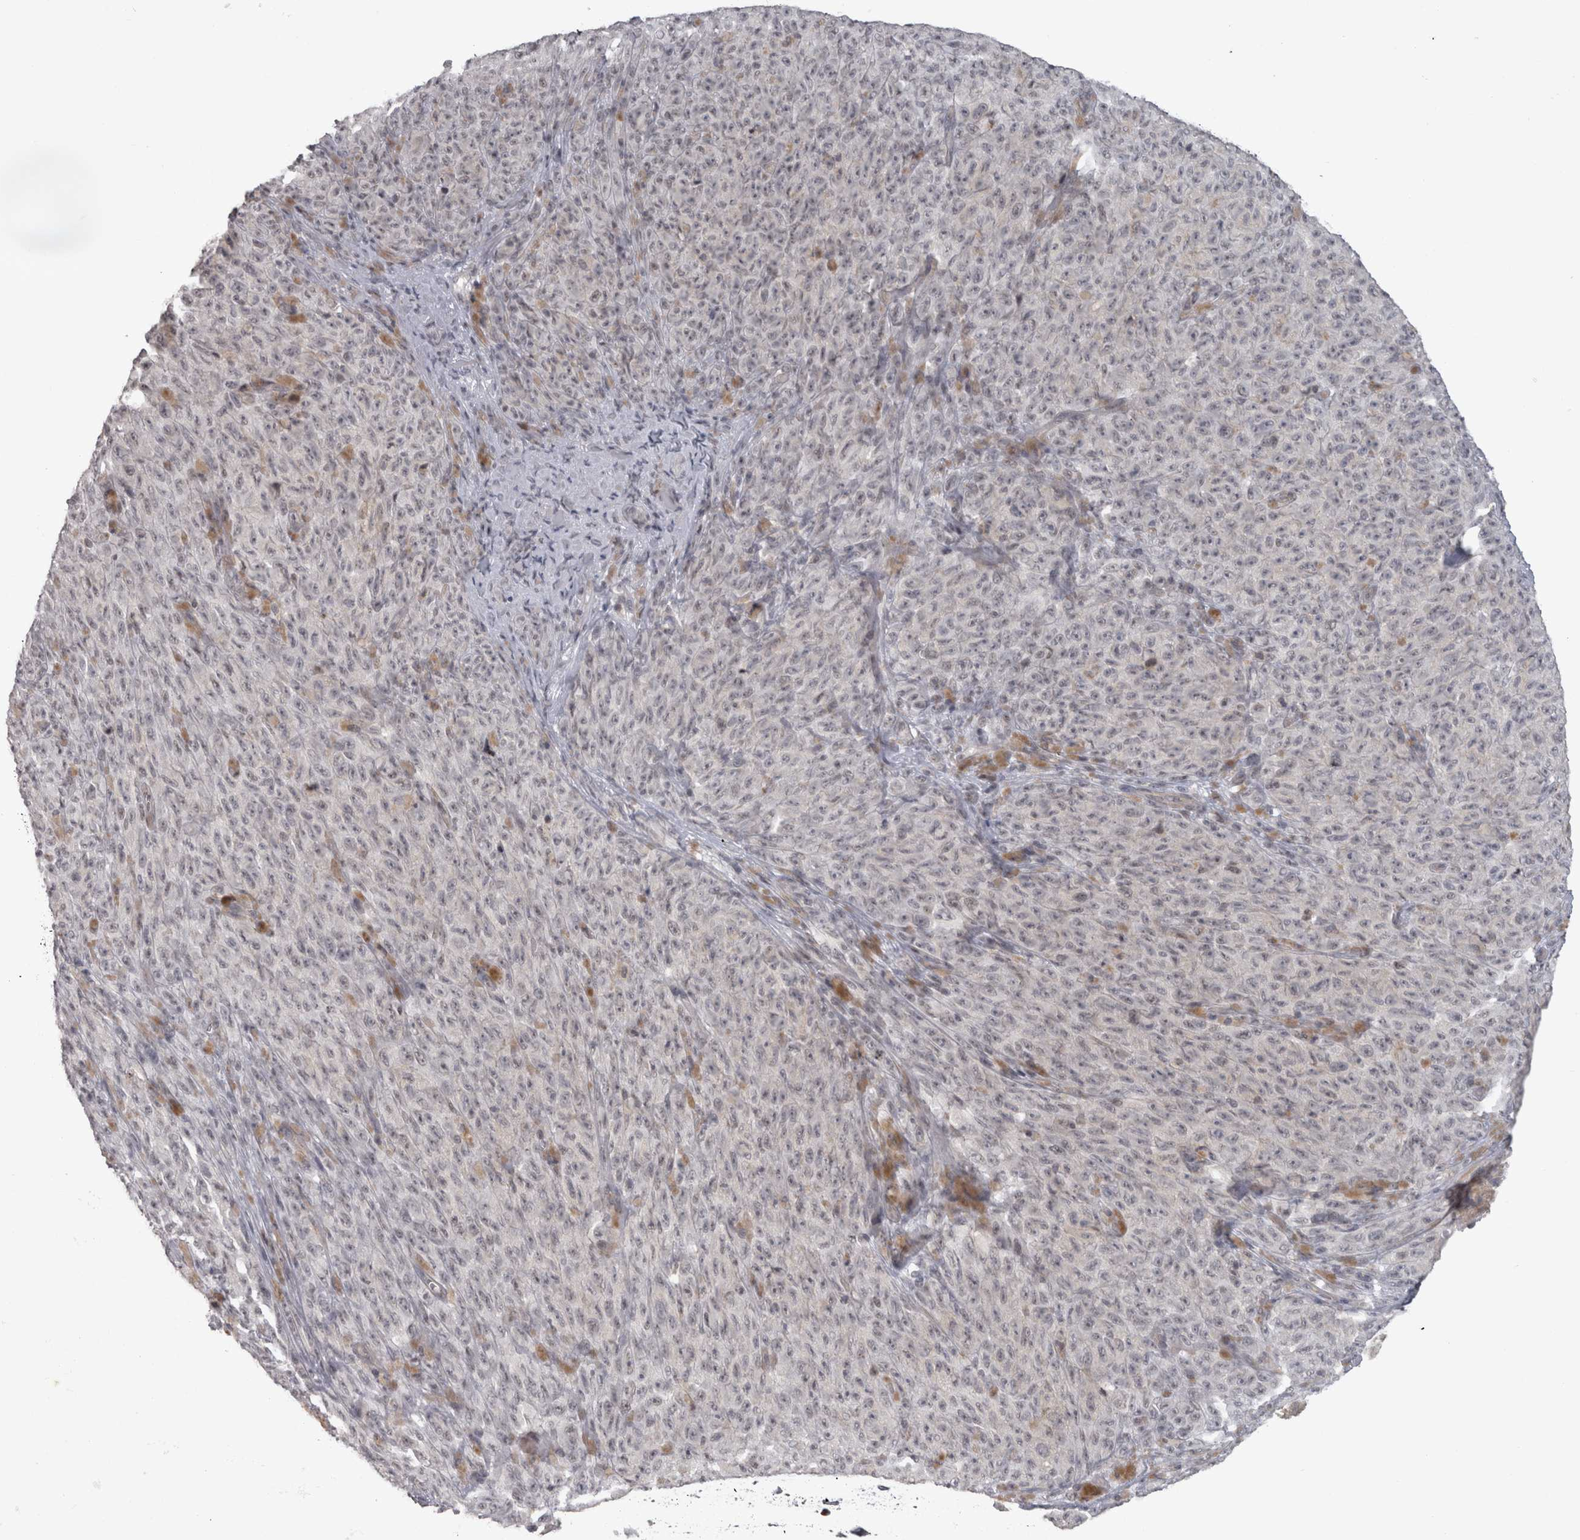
{"staining": {"intensity": "negative", "quantity": "none", "location": "none"}, "tissue": "melanoma", "cell_type": "Tumor cells", "image_type": "cancer", "snomed": [{"axis": "morphology", "description": "Malignant melanoma, NOS"}, {"axis": "topography", "description": "Skin"}], "caption": "This is an IHC photomicrograph of human melanoma. There is no expression in tumor cells.", "gene": "PPP1R12B", "patient": {"sex": "female", "age": 82}}